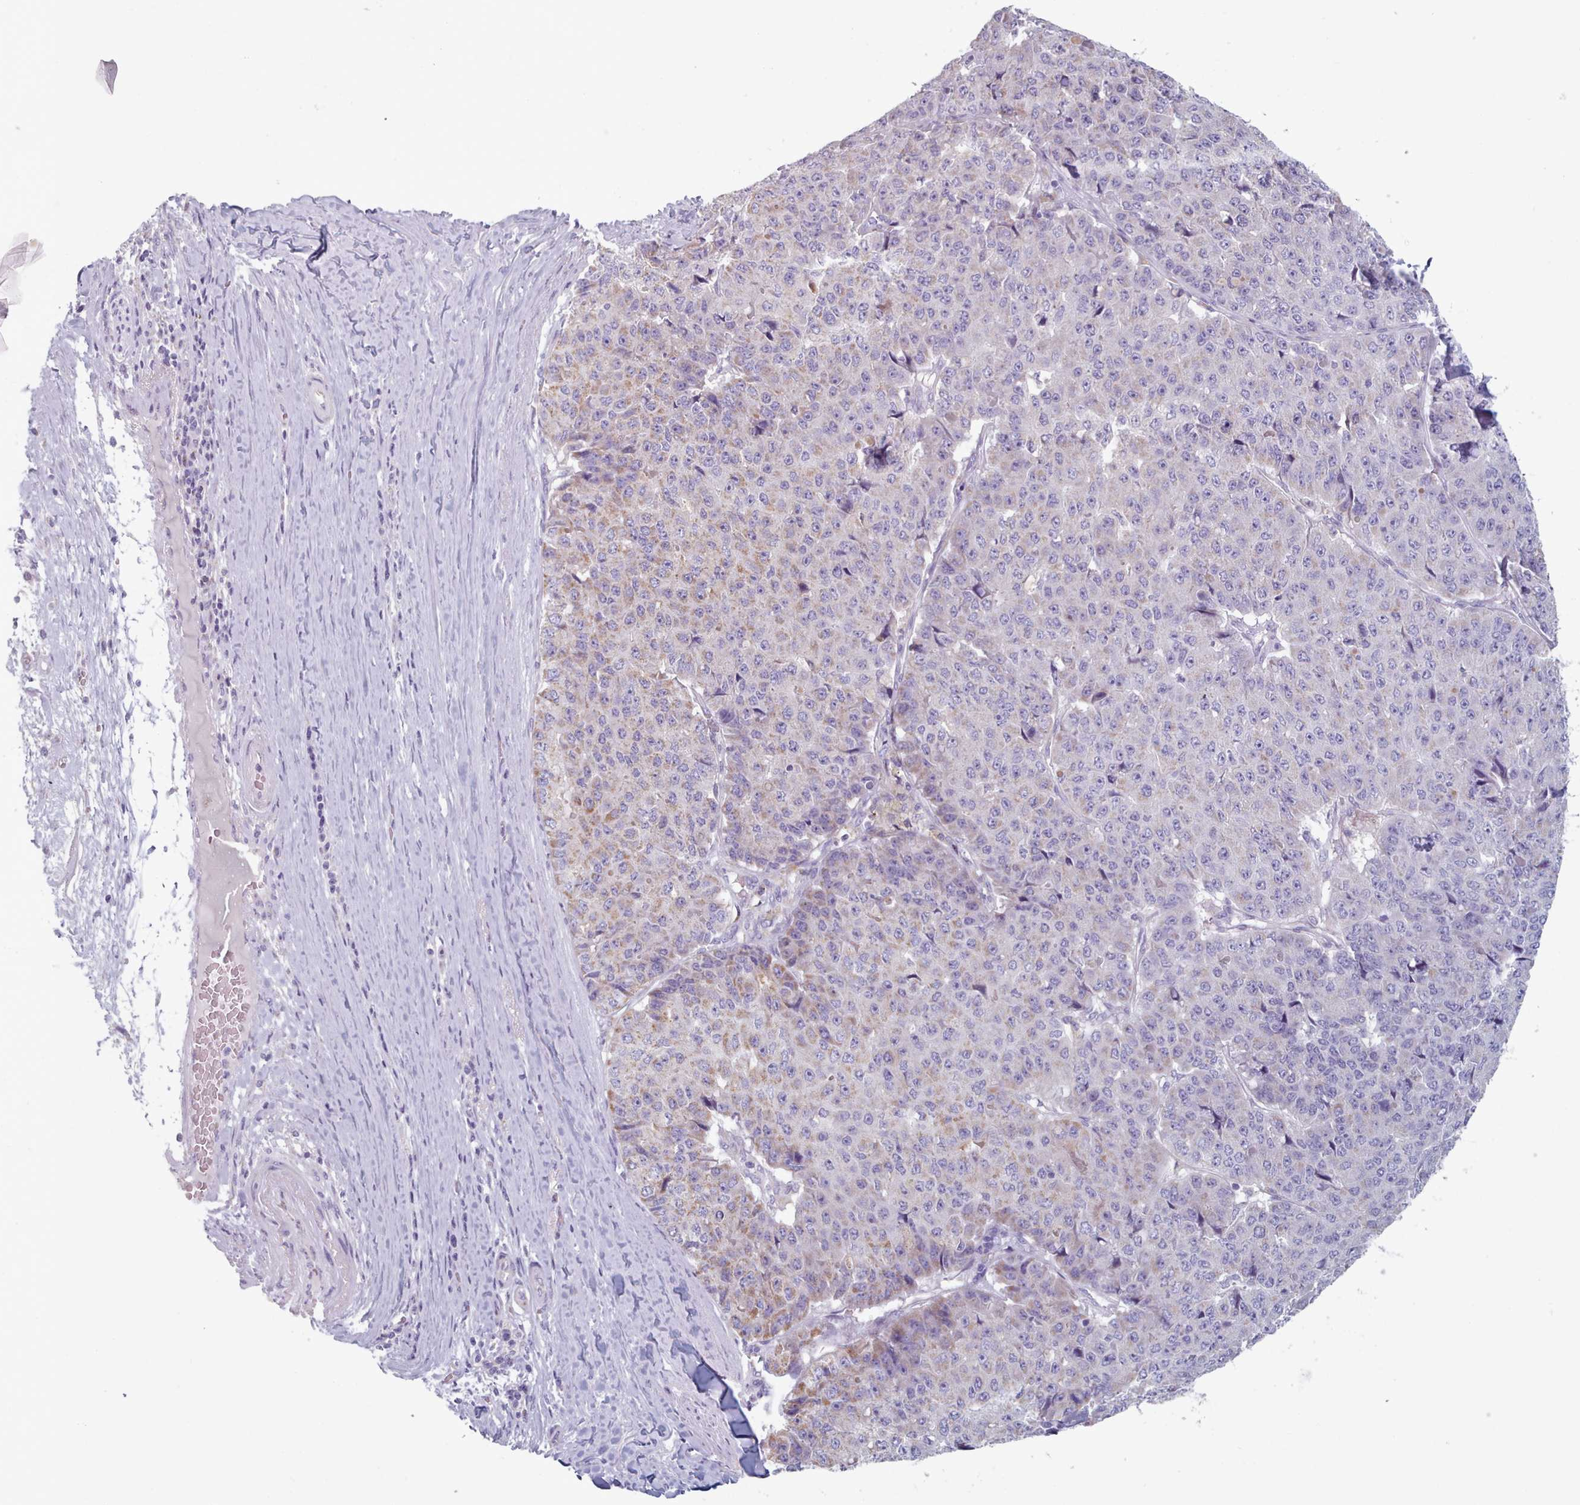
{"staining": {"intensity": "weak", "quantity": "<25%", "location": "cytoplasmic/membranous"}, "tissue": "pancreatic cancer", "cell_type": "Tumor cells", "image_type": "cancer", "snomed": [{"axis": "morphology", "description": "Adenocarcinoma, NOS"}, {"axis": "topography", "description": "Pancreas"}], "caption": "Immunohistochemistry of adenocarcinoma (pancreatic) displays no expression in tumor cells. The staining was performed using DAB (3,3'-diaminobenzidine) to visualize the protein expression in brown, while the nuclei were stained in blue with hematoxylin (Magnification: 20x).", "gene": "HAO1", "patient": {"sex": "male", "age": 50}}